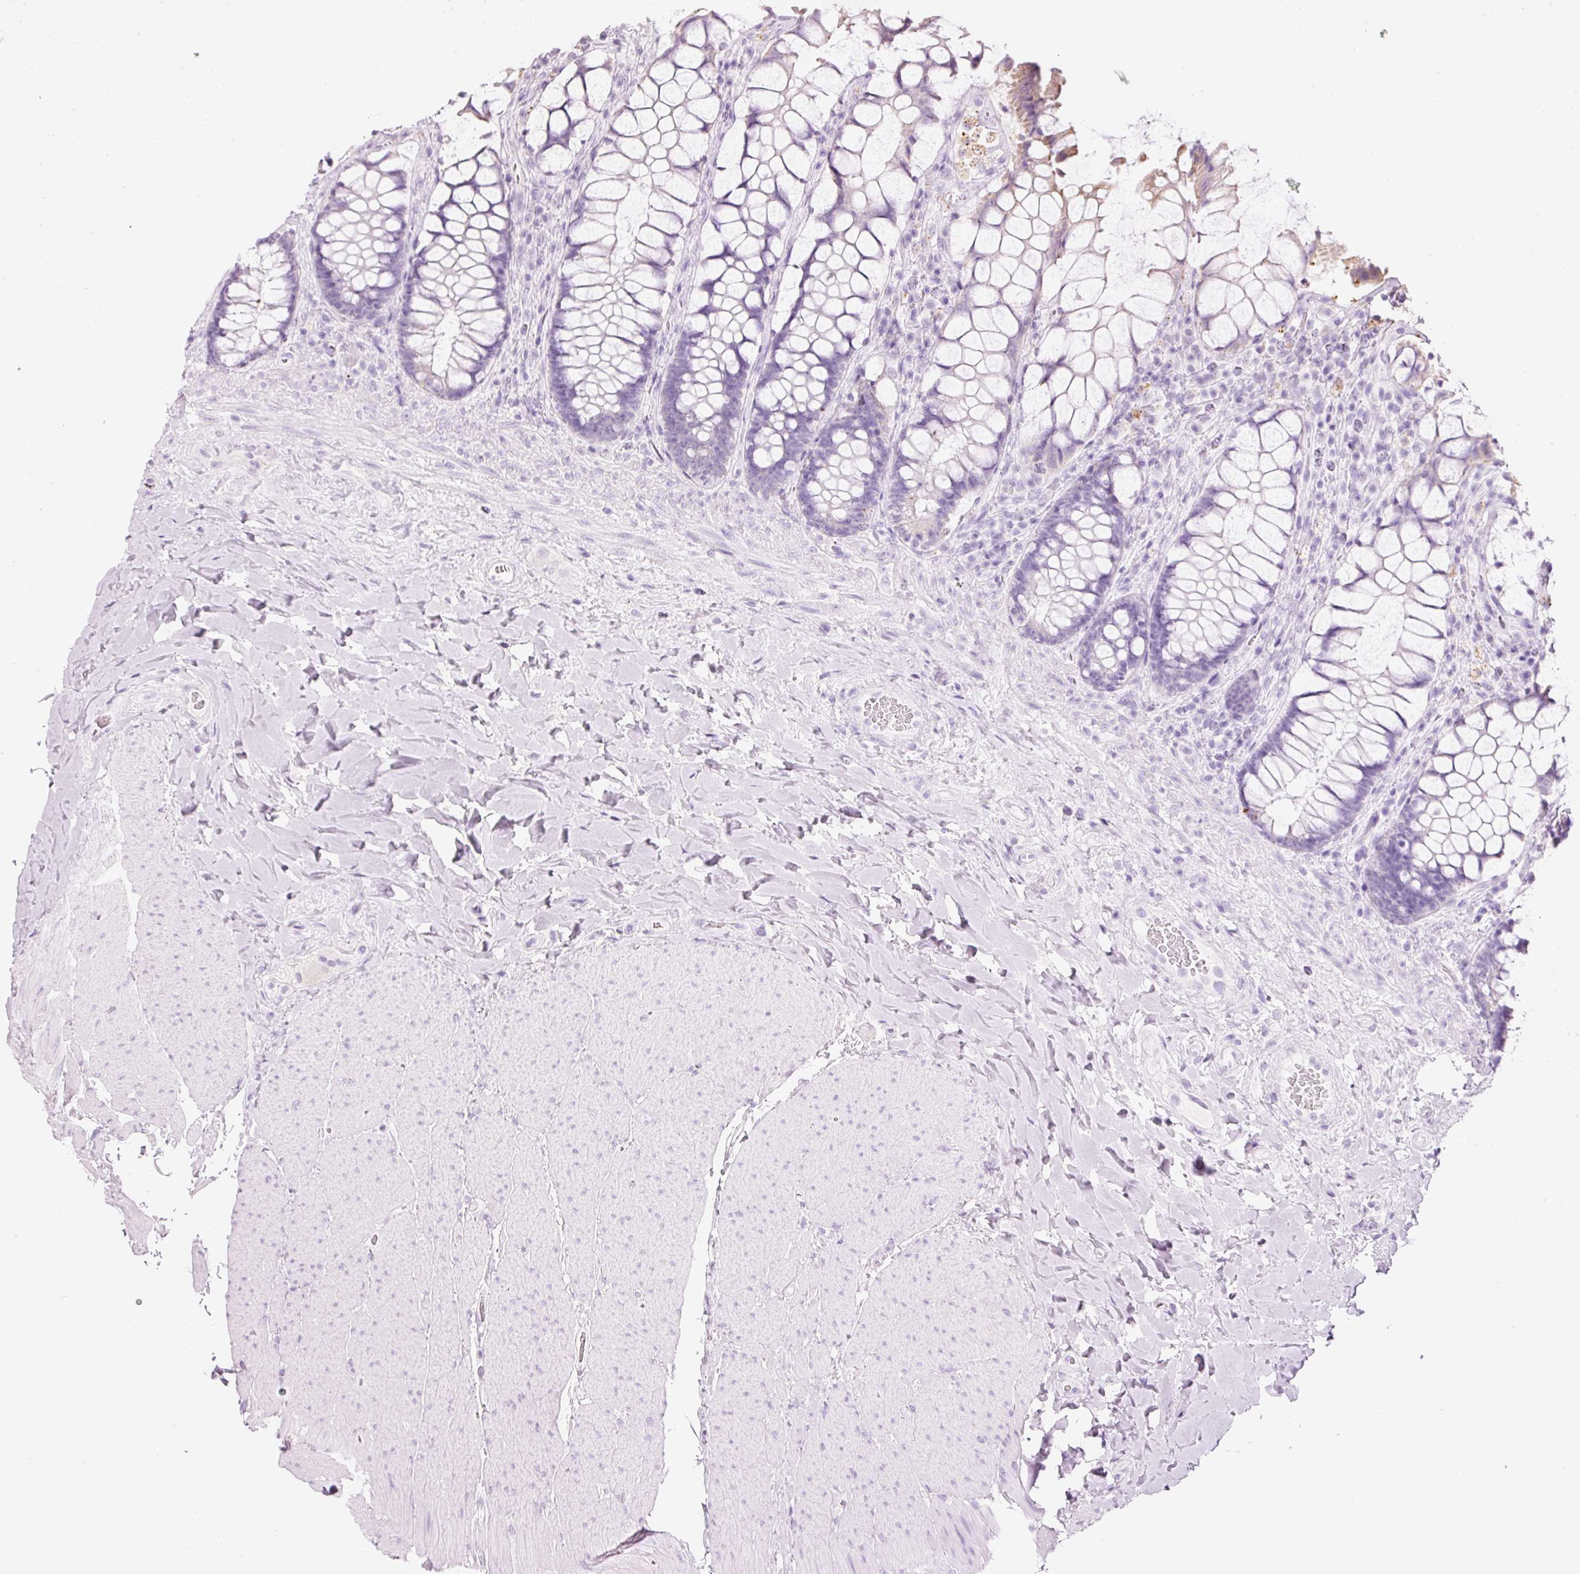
{"staining": {"intensity": "negative", "quantity": "none", "location": "none"}, "tissue": "rectum", "cell_type": "Glandular cells", "image_type": "normal", "snomed": [{"axis": "morphology", "description": "Normal tissue, NOS"}, {"axis": "topography", "description": "Rectum"}], "caption": "Glandular cells are negative for brown protein staining in benign rectum. Brightfield microscopy of IHC stained with DAB (brown) and hematoxylin (blue), captured at high magnification.", "gene": "CARD16", "patient": {"sex": "female", "age": 58}}